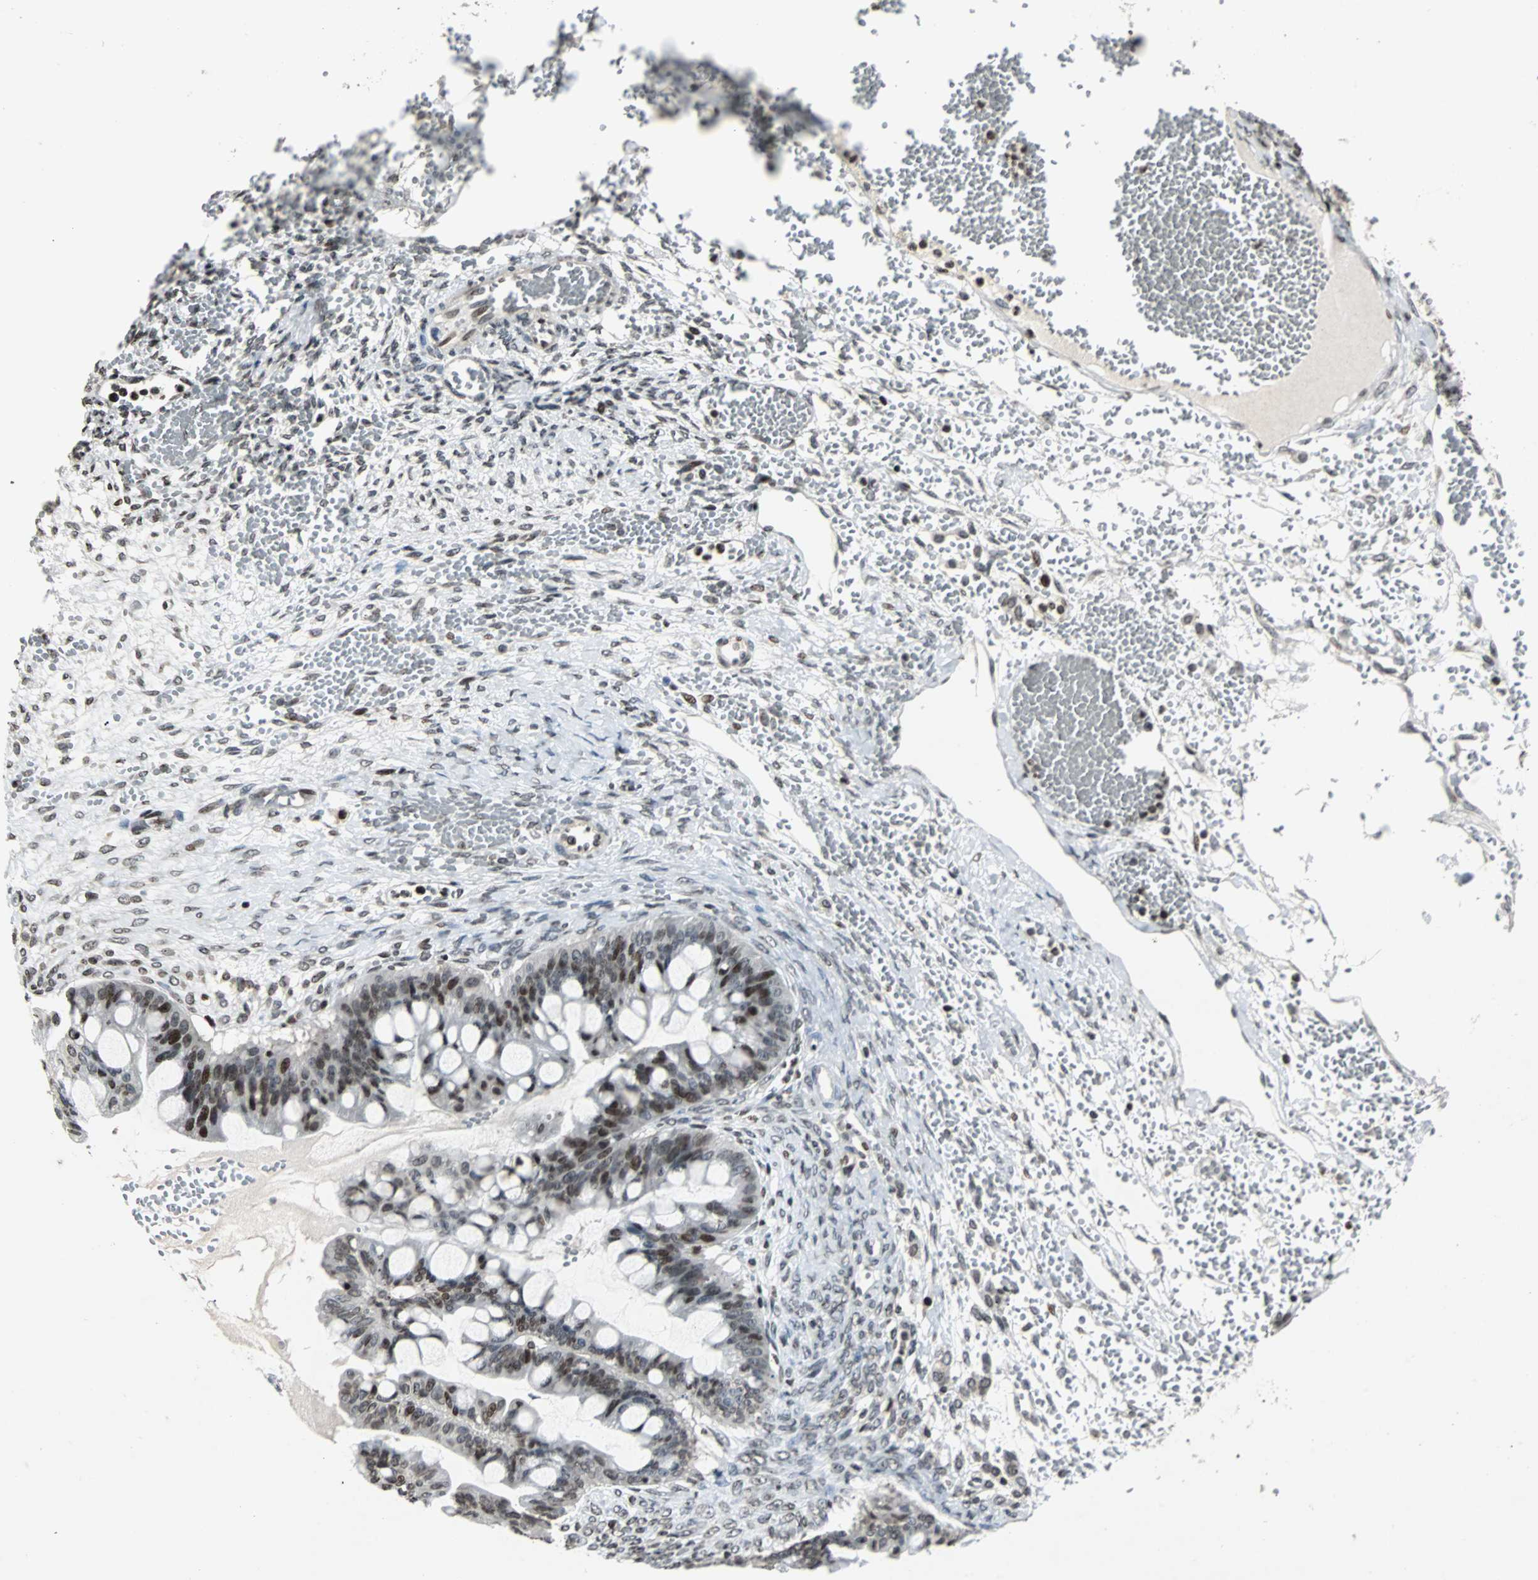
{"staining": {"intensity": "strong", "quantity": ">75%", "location": "nuclear"}, "tissue": "ovarian cancer", "cell_type": "Tumor cells", "image_type": "cancer", "snomed": [{"axis": "morphology", "description": "Cystadenocarcinoma, mucinous, NOS"}, {"axis": "topography", "description": "Ovary"}], "caption": "Immunohistochemical staining of human ovarian cancer (mucinous cystadenocarcinoma) exhibits high levels of strong nuclear protein expression in about >75% of tumor cells.", "gene": "PAXIP1", "patient": {"sex": "female", "age": 73}}